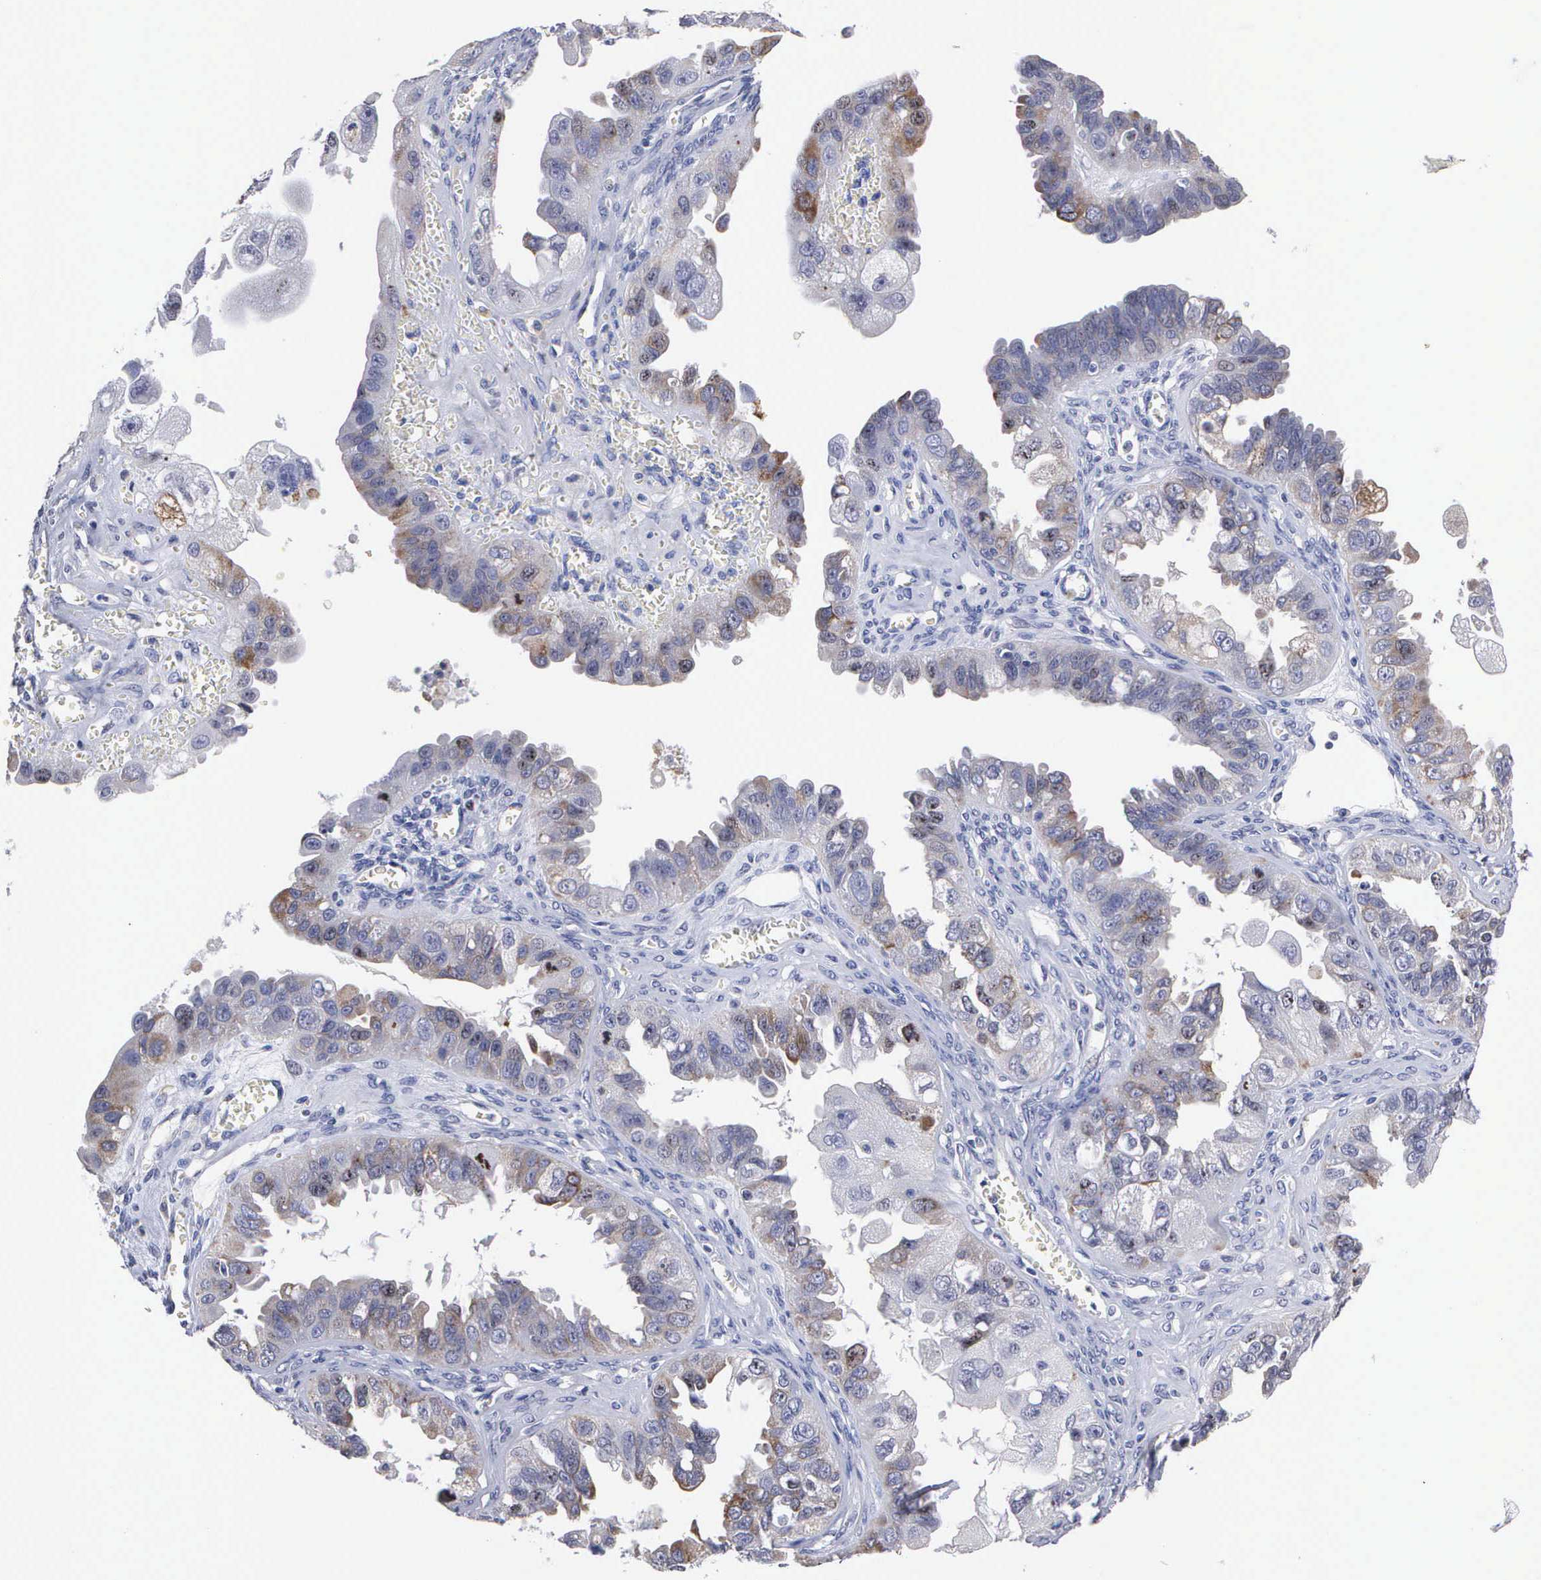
{"staining": {"intensity": "moderate", "quantity": "25%-75%", "location": "cytoplasmic/membranous"}, "tissue": "ovarian cancer", "cell_type": "Tumor cells", "image_type": "cancer", "snomed": [{"axis": "morphology", "description": "Carcinoma, endometroid"}, {"axis": "topography", "description": "Ovary"}], "caption": "Tumor cells exhibit medium levels of moderate cytoplasmic/membranous staining in approximately 25%-75% of cells in ovarian cancer (endometroid carcinoma). (DAB (3,3'-diaminobenzidine) = brown stain, brightfield microscopy at high magnification).", "gene": "KDM6A", "patient": {"sex": "female", "age": 85}}